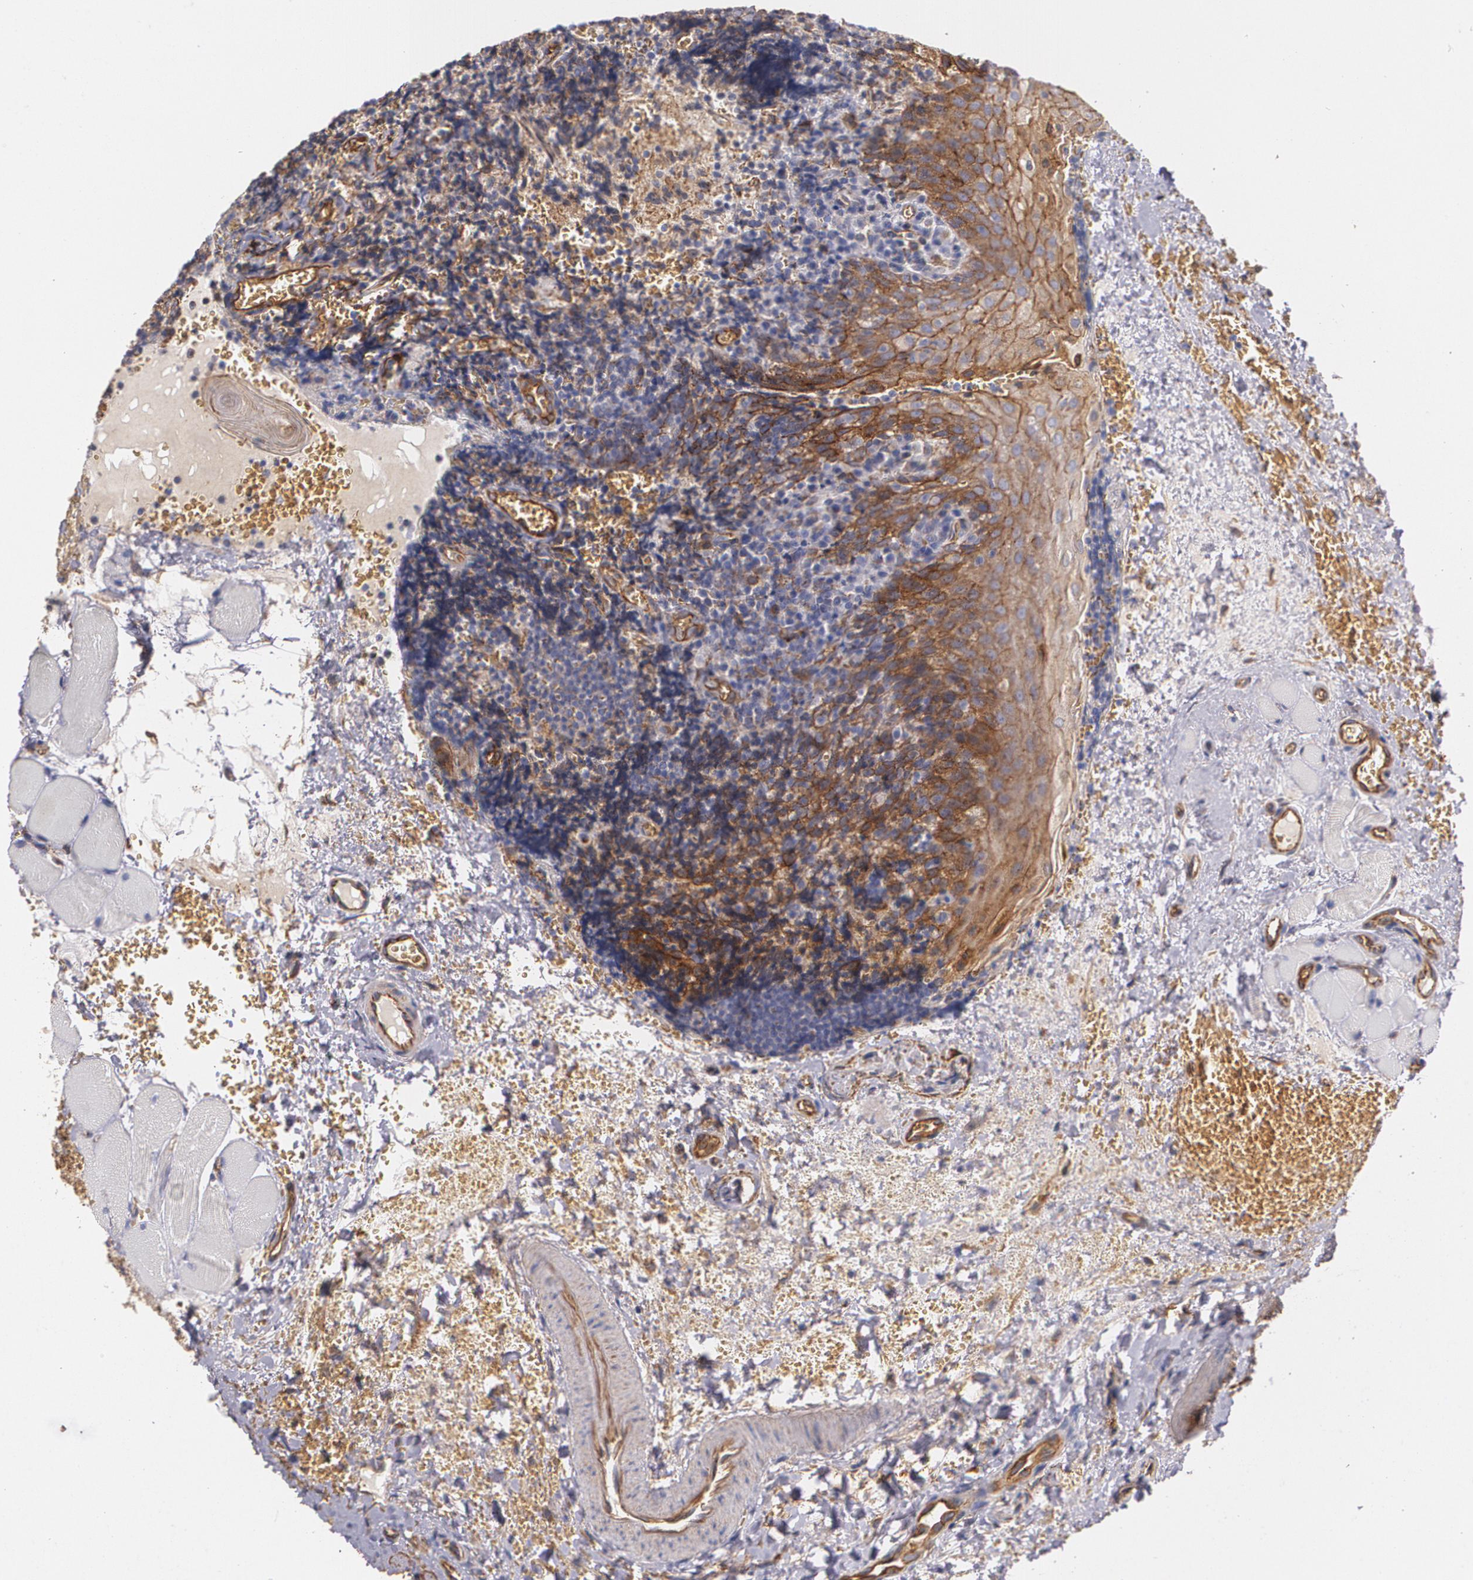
{"staining": {"intensity": "negative", "quantity": "none", "location": "none"}, "tissue": "tonsil", "cell_type": "Germinal center cells", "image_type": "normal", "snomed": [{"axis": "morphology", "description": "Normal tissue, NOS"}, {"axis": "topography", "description": "Tonsil"}], "caption": "This photomicrograph is of normal tonsil stained with immunohistochemistry to label a protein in brown with the nuclei are counter-stained blue. There is no positivity in germinal center cells.", "gene": "TJP1", "patient": {"sex": "male", "age": 20}}